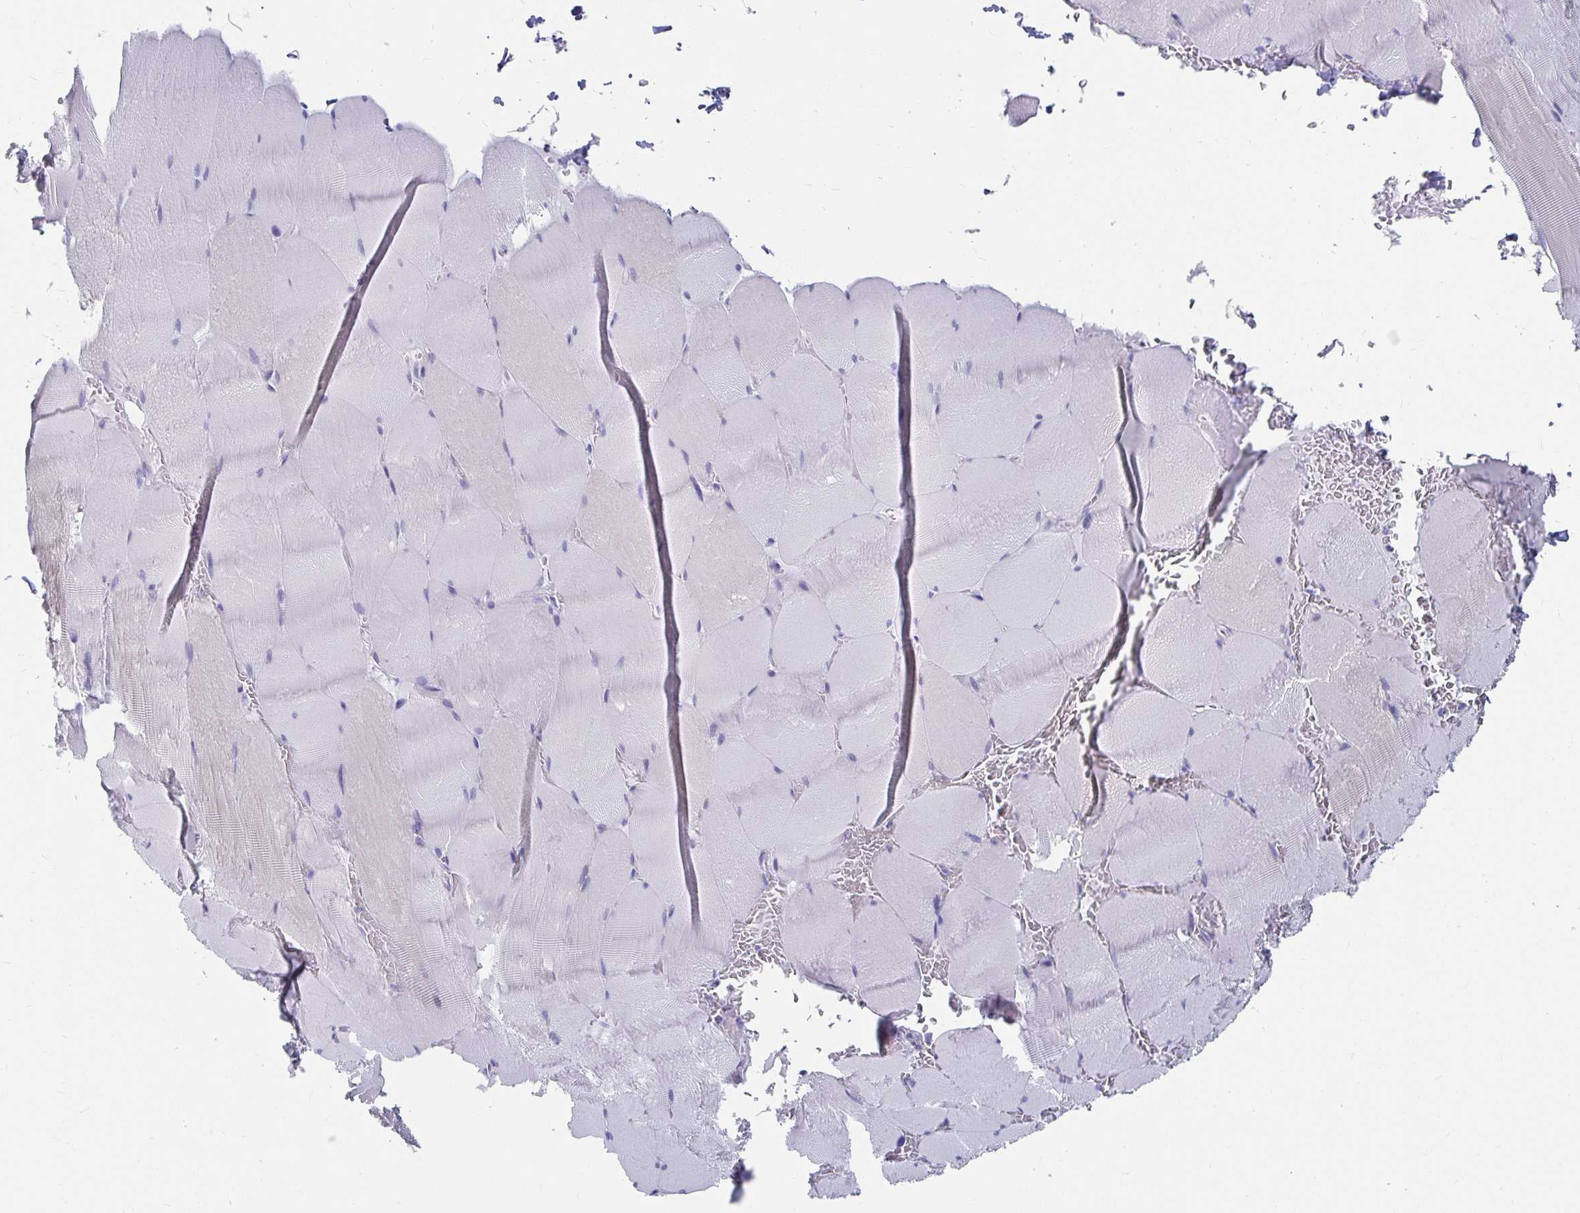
{"staining": {"intensity": "negative", "quantity": "none", "location": "none"}, "tissue": "skeletal muscle", "cell_type": "Myocytes", "image_type": "normal", "snomed": [{"axis": "morphology", "description": "Normal tissue, NOS"}, {"axis": "topography", "description": "Skeletal muscle"}, {"axis": "topography", "description": "Head-Neck"}], "caption": "High power microscopy histopathology image of an IHC micrograph of benign skeletal muscle, revealing no significant positivity in myocytes. (DAB immunohistochemistry (IHC) visualized using brightfield microscopy, high magnification).", "gene": "CA9", "patient": {"sex": "male", "age": 66}}